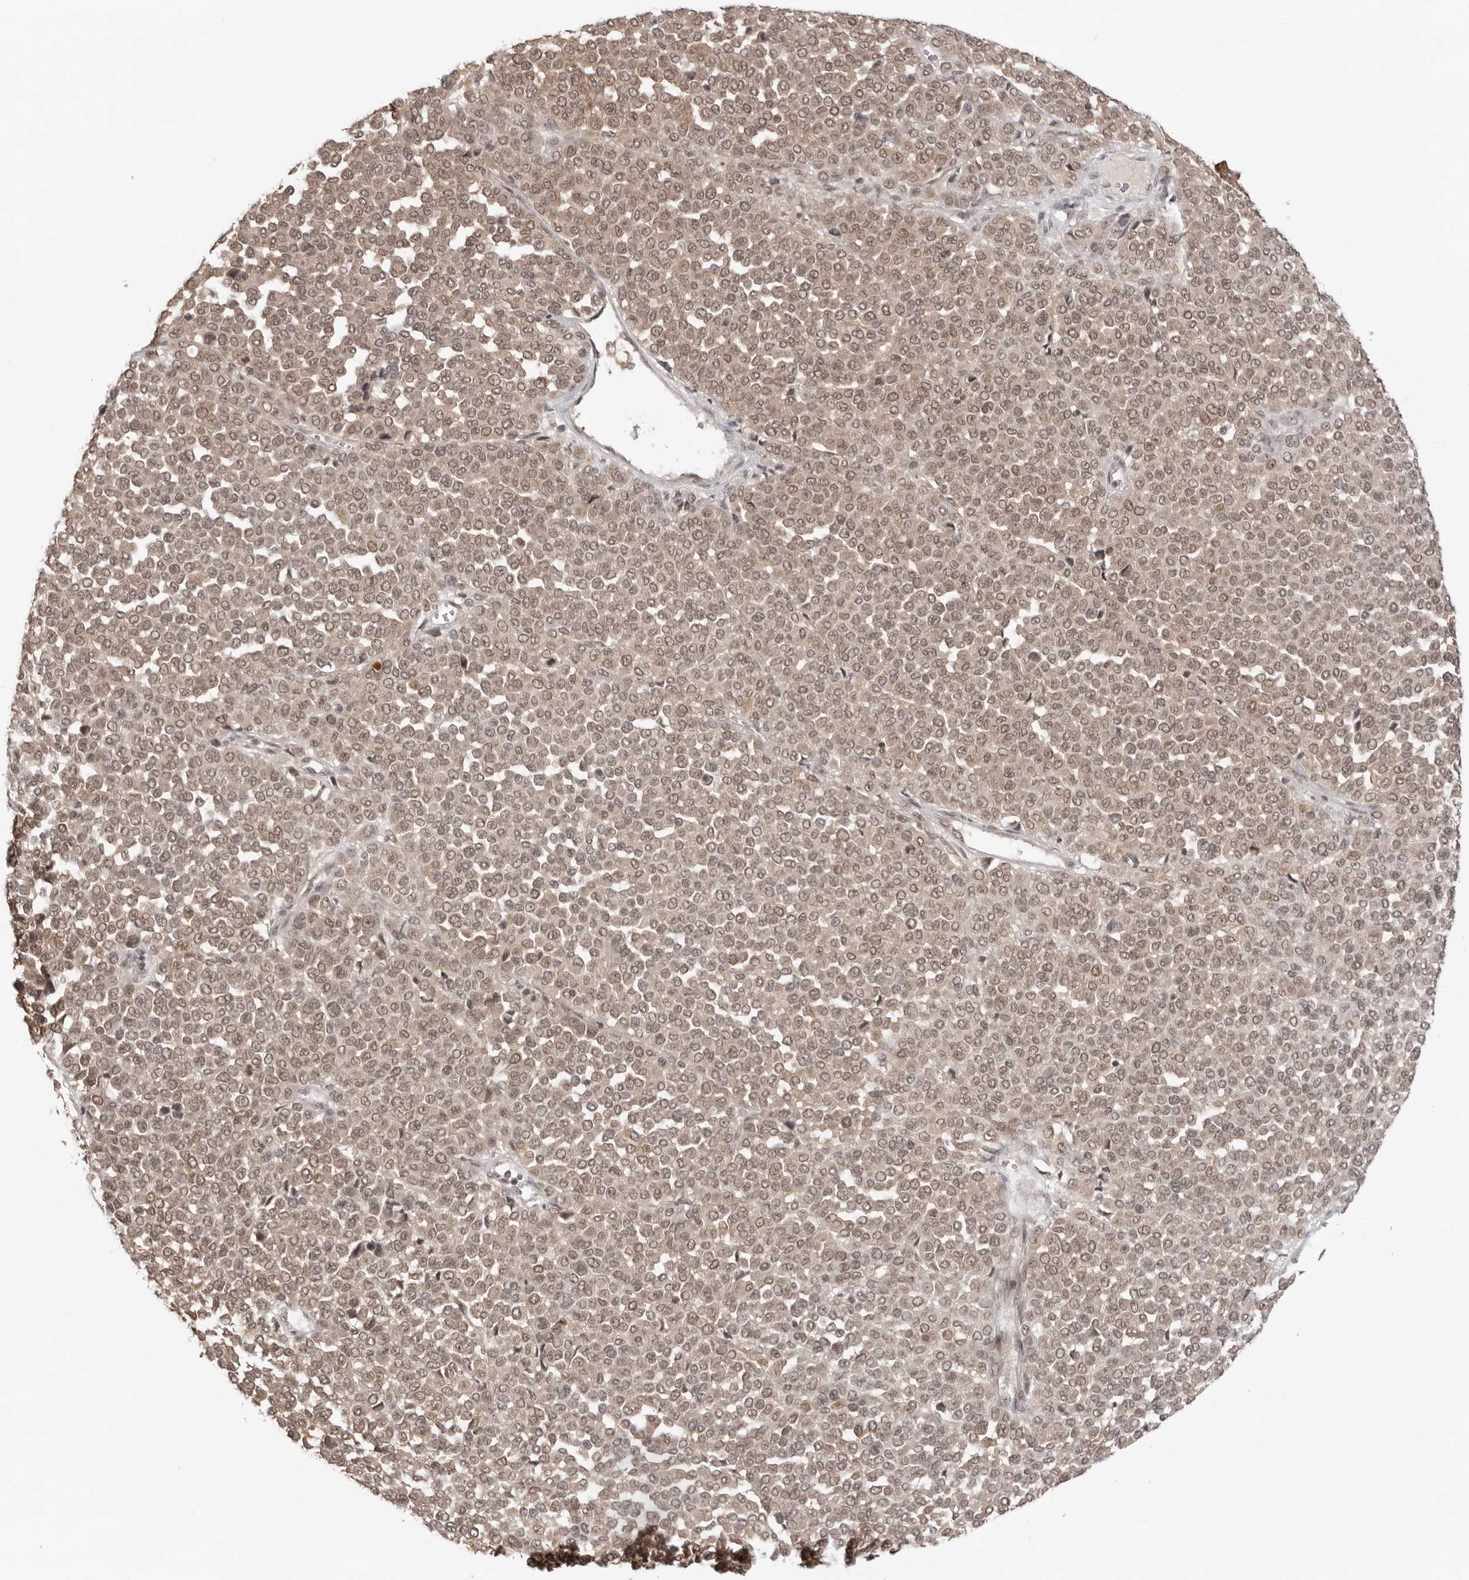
{"staining": {"intensity": "moderate", "quantity": ">75%", "location": "cytoplasmic/membranous,nuclear"}, "tissue": "melanoma", "cell_type": "Tumor cells", "image_type": "cancer", "snomed": [{"axis": "morphology", "description": "Malignant melanoma, Metastatic site"}, {"axis": "topography", "description": "Pancreas"}], "caption": "This histopathology image exhibits IHC staining of malignant melanoma (metastatic site), with medium moderate cytoplasmic/membranous and nuclear staining in approximately >75% of tumor cells.", "gene": "EXOSC10", "patient": {"sex": "female", "age": 30}}